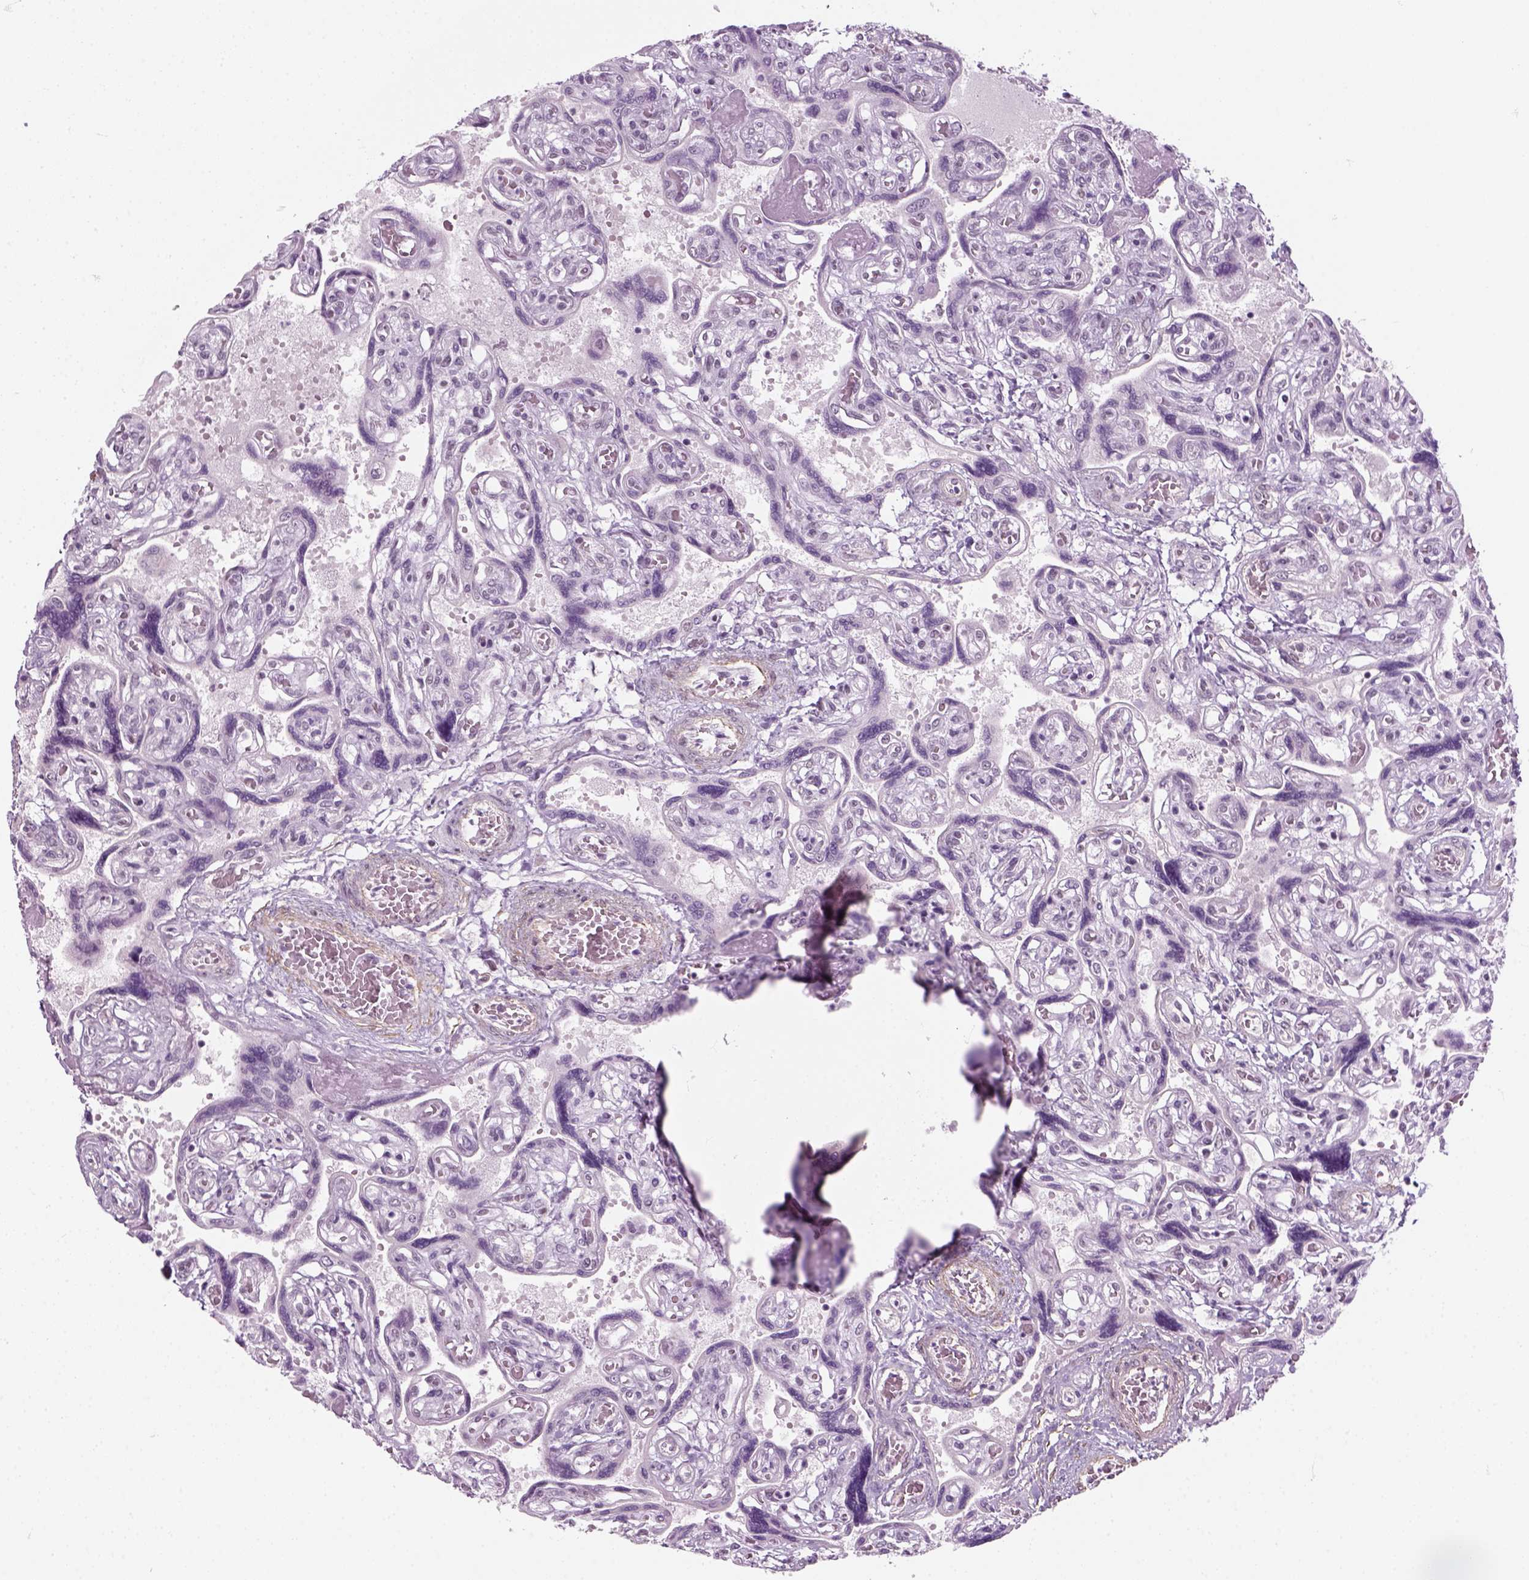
{"staining": {"intensity": "weak", "quantity": "<25%", "location": "nuclear"}, "tissue": "placenta", "cell_type": "Decidual cells", "image_type": "normal", "snomed": [{"axis": "morphology", "description": "Normal tissue, NOS"}, {"axis": "topography", "description": "Placenta"}], "caption": "Photomicrograph shows no protein positivity in decidual cells of normal placenta. (DAB (3,3'-diaminobenzidine) immunohistochemistry (IHC) visualized using brightfield microscopy, high magnification).", "gene": "ZNF865", "patient": {"sex": "female", "age": 32}}